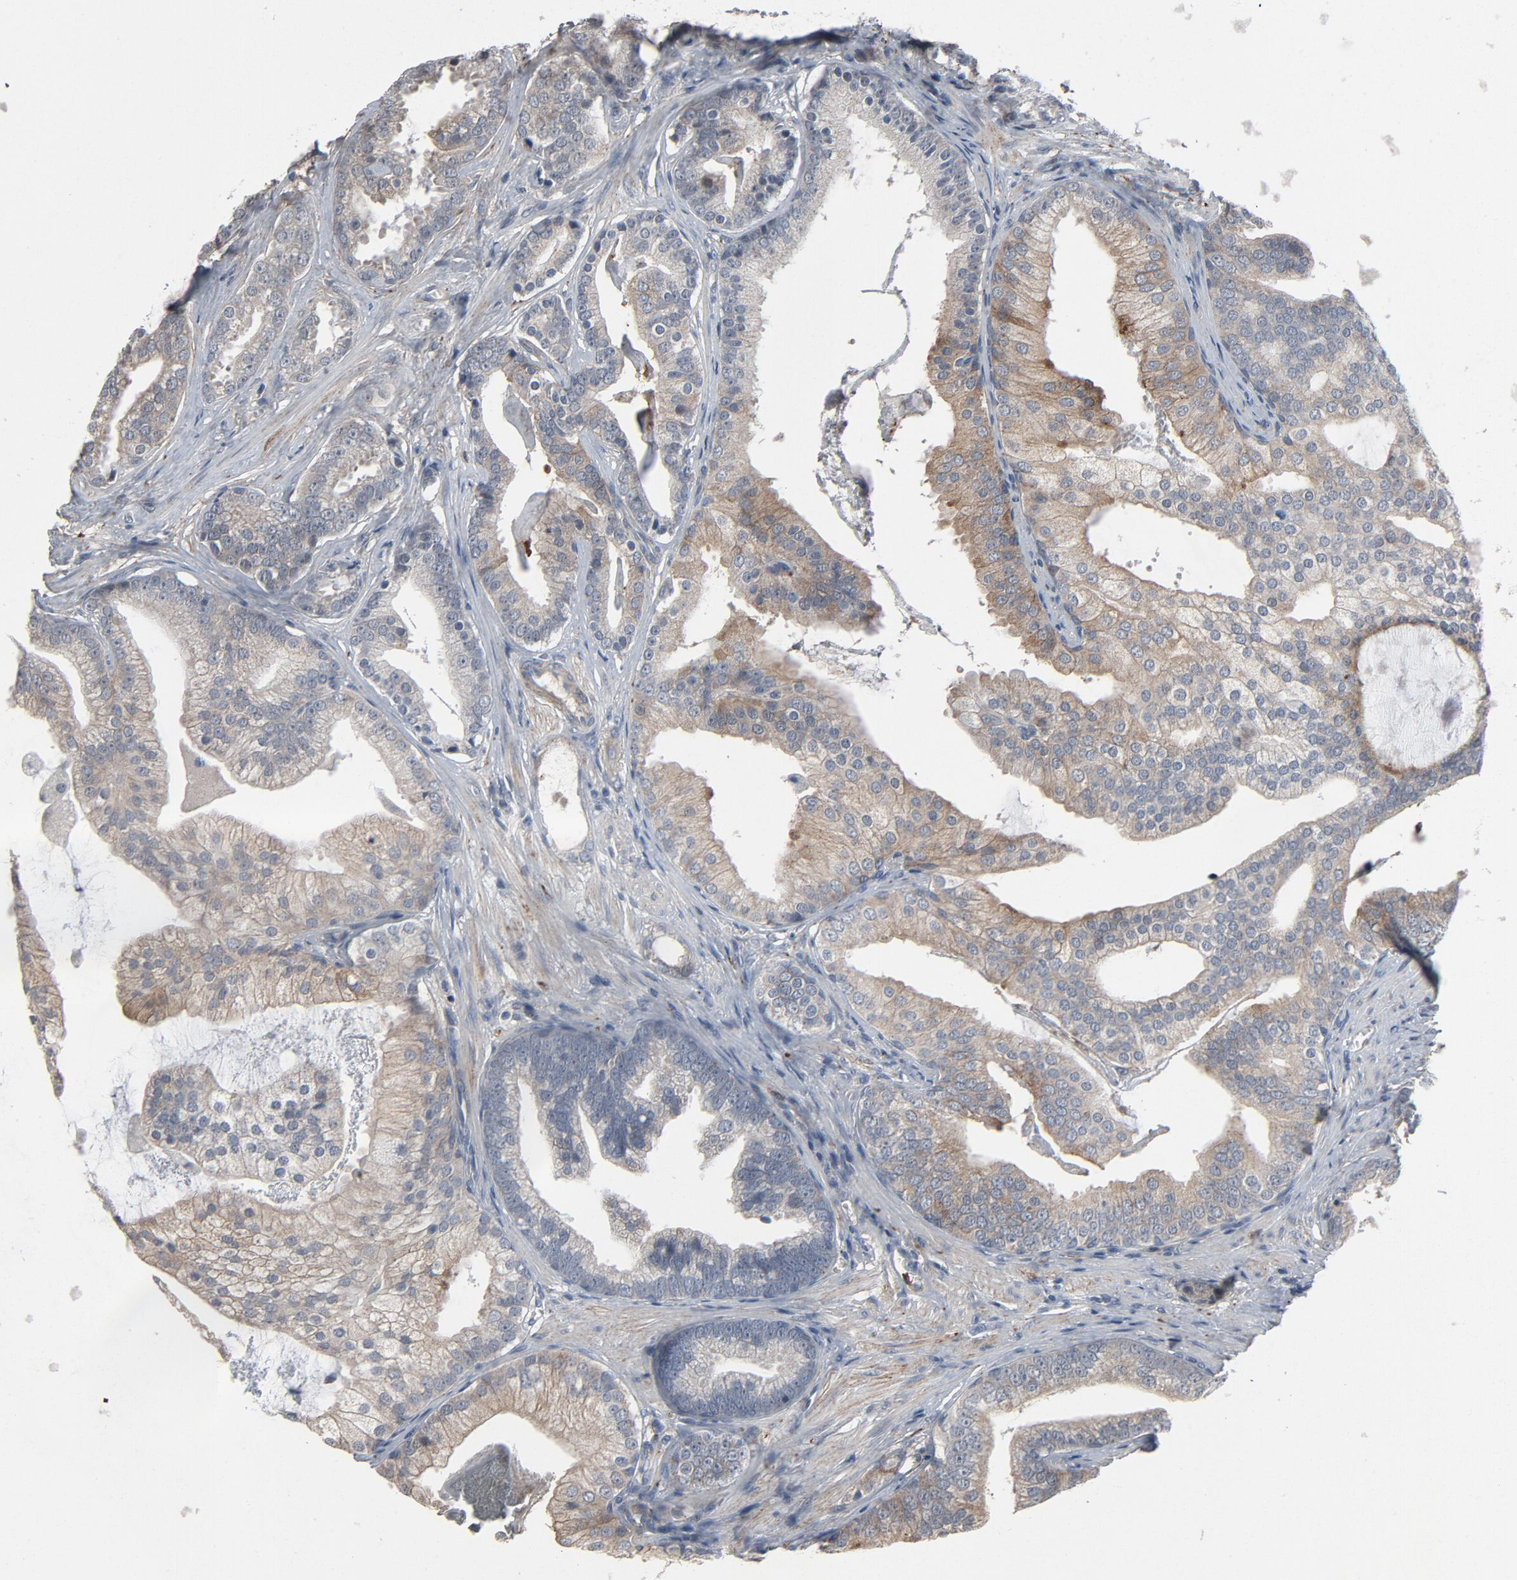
{"staining": {"intensity": "negative", "quantity": "none", "location": "none"}, "tissue": "prostate cancer", "cell_type": "Tumor cells", "image_type": "cancer", "snomed": [{"axis": "morphology", "description": "Adenocarcinoma, Low grade"}, {"axis": "topography", "description": "Prostate"}], "caption": "Immunohistochemistry of low-grade adenocarcinoma (prostate) displays no staining in tumor cells. (DAB (3,3'-diaminobenzidine) immunohistochemistry (IHC) with hematoxylin counter stain).", "gene": "PDZD4", "patient": {"sex": "male", "age": 58}}